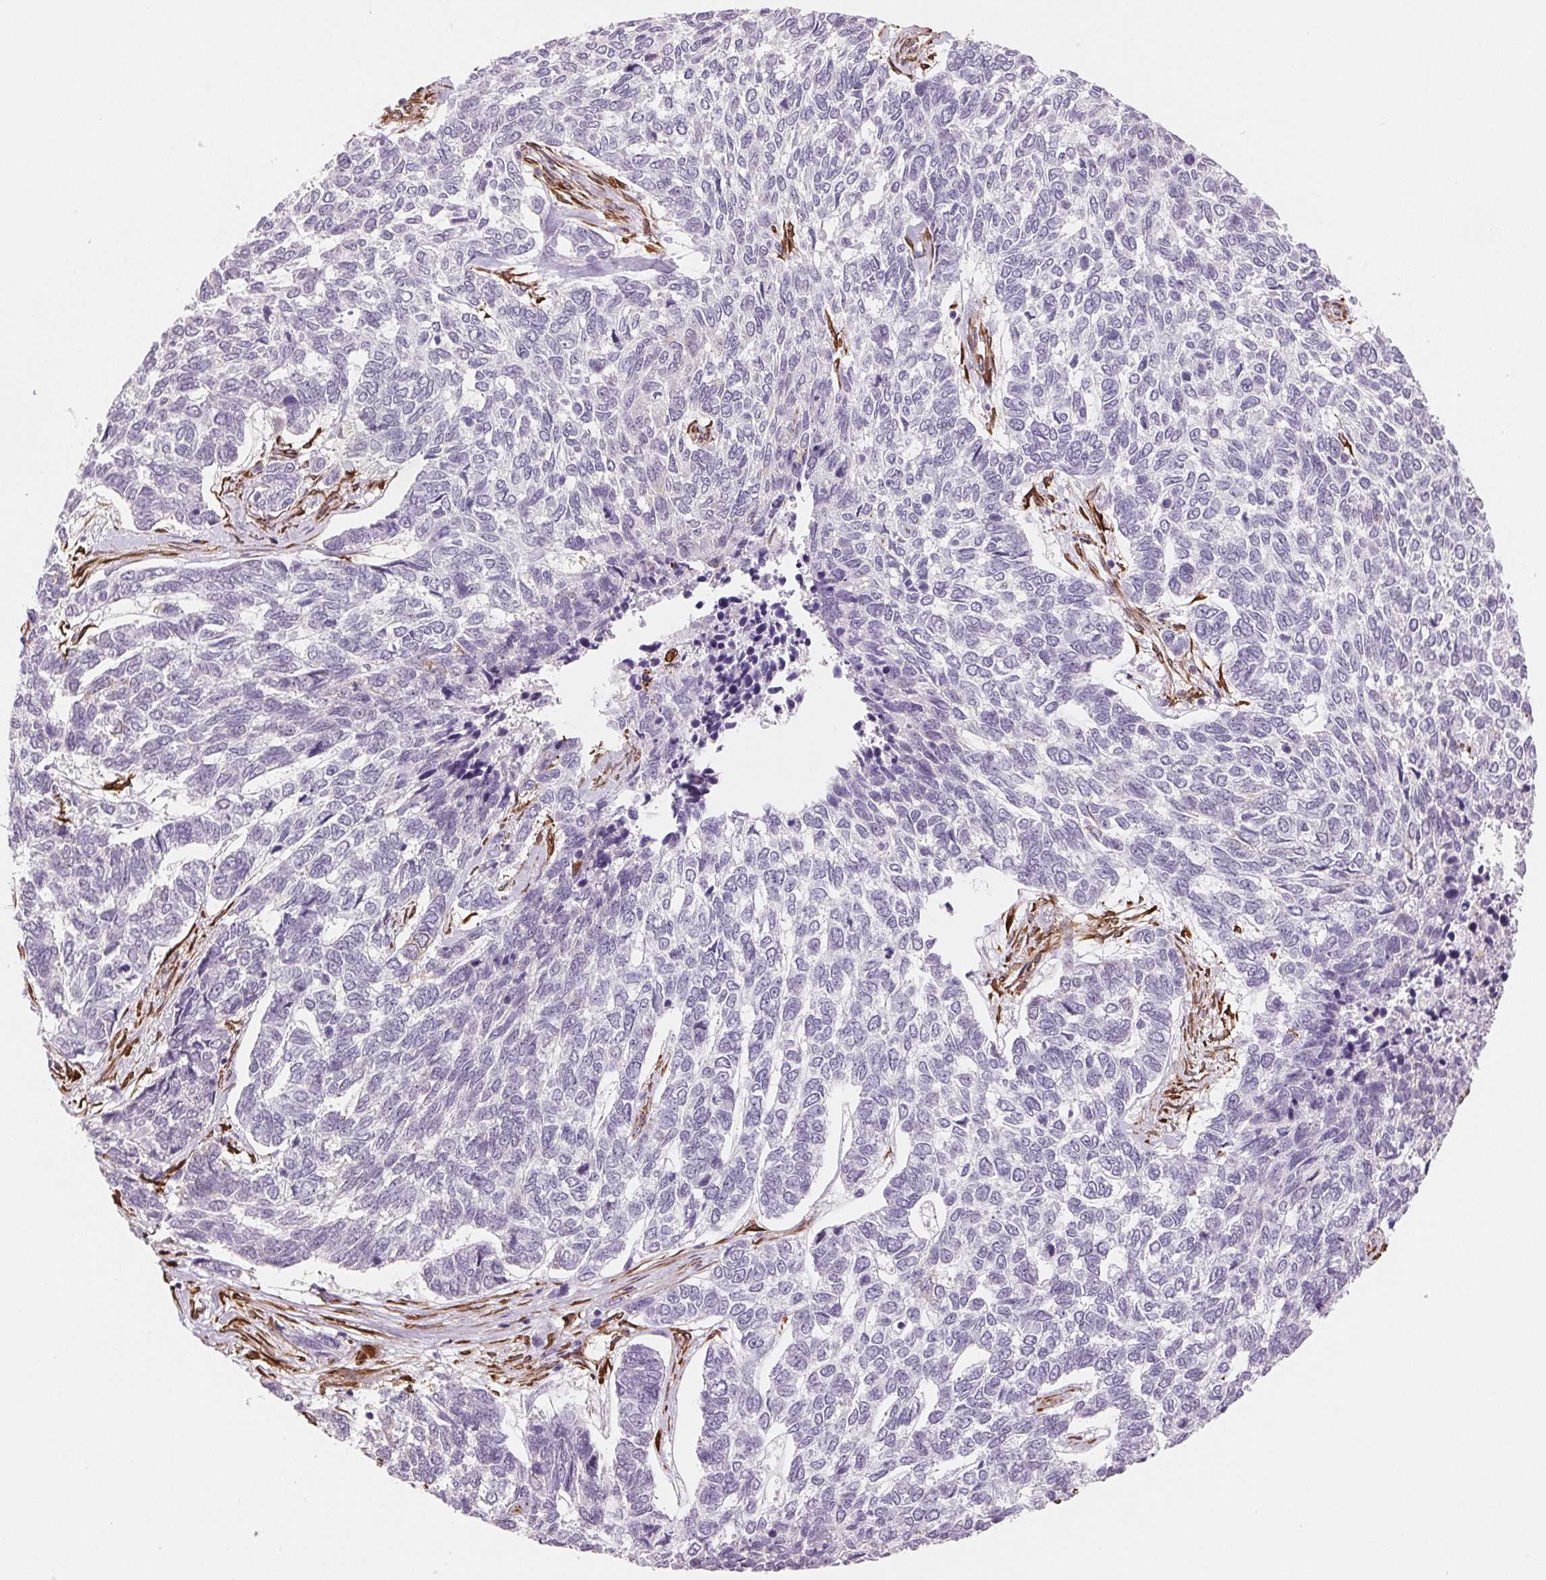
{"staining": {"intensity": "negative", "quantity": "none", "location": "none"}, "tissue": "skin cancer", "cell_type": "Tumor cells", "image_type": "cancer", "snomed": [{"axis": "morphology", "description": "Basal cell carcinoma"}, {"axis": "topography", "description": "Skin"}], "caption": "Human basal cell carcinoma (skin) stained for a protein using IHC exhibits no expression in tumor cells.", "gene": "FKBP10", "patient": {"sex": "female", "age": 65}}